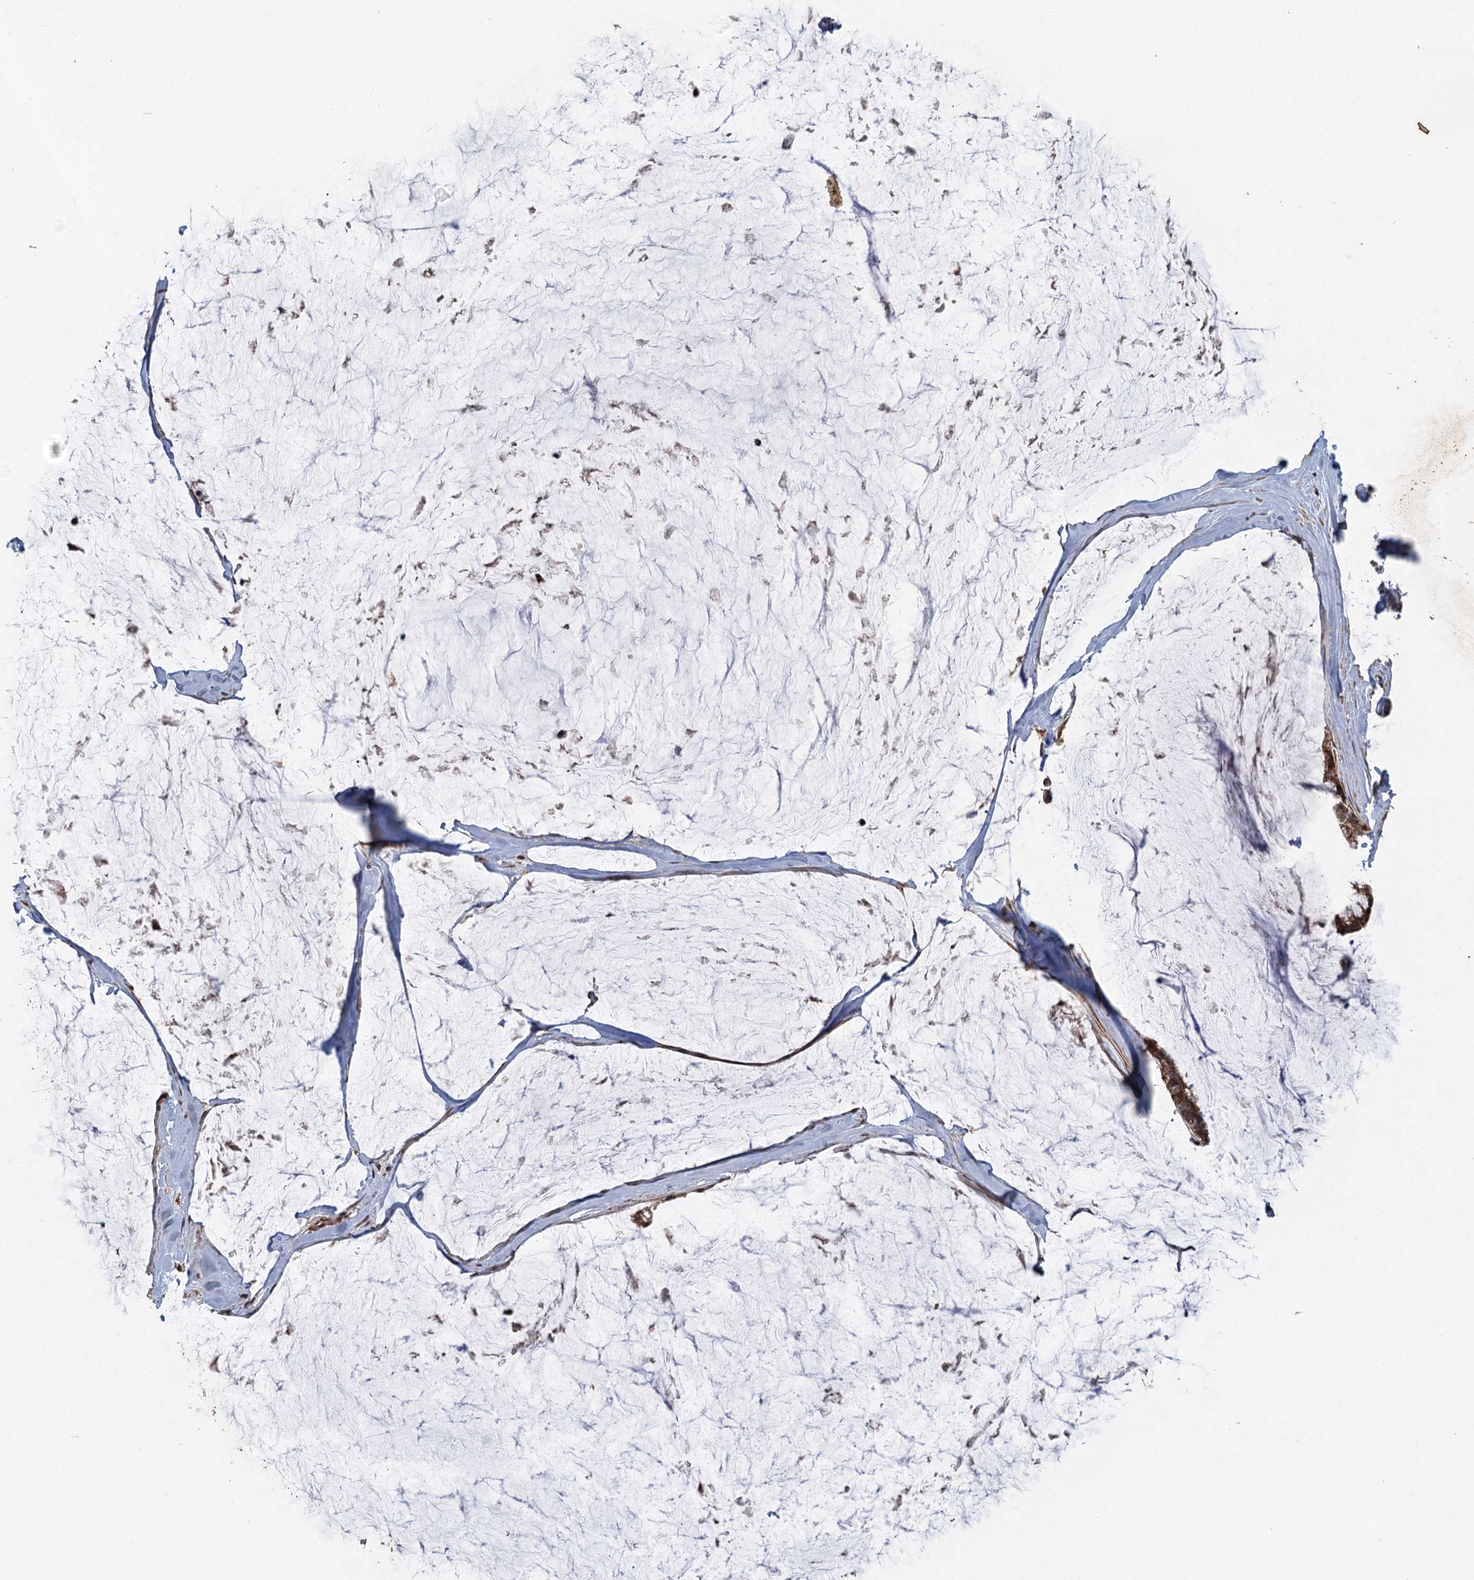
{"staining": {"intensity": "moderate", "quantity": ">75%", "location": "cytoplasmic/membranous"}, "tissue": "ovarian cancer", "cell_type": "Tumor cells", "image_type": "cancer", "snomed": [{"axis": "morphology", "description": "Cystadenocarcinoma, mucinous, NOS"}, {"axis": "topography", "description": "Ovary"}], "caption": "Immunohistochemical staining of ovarian cancer (mucinous cystadenocarcinoma) demonstrates medium levels of moderate cytoplasmic/membranous expression in approximately >75% of tumor cells.", "gene": "SRPX2", "patient": {"sex": "female", "age": 39}}